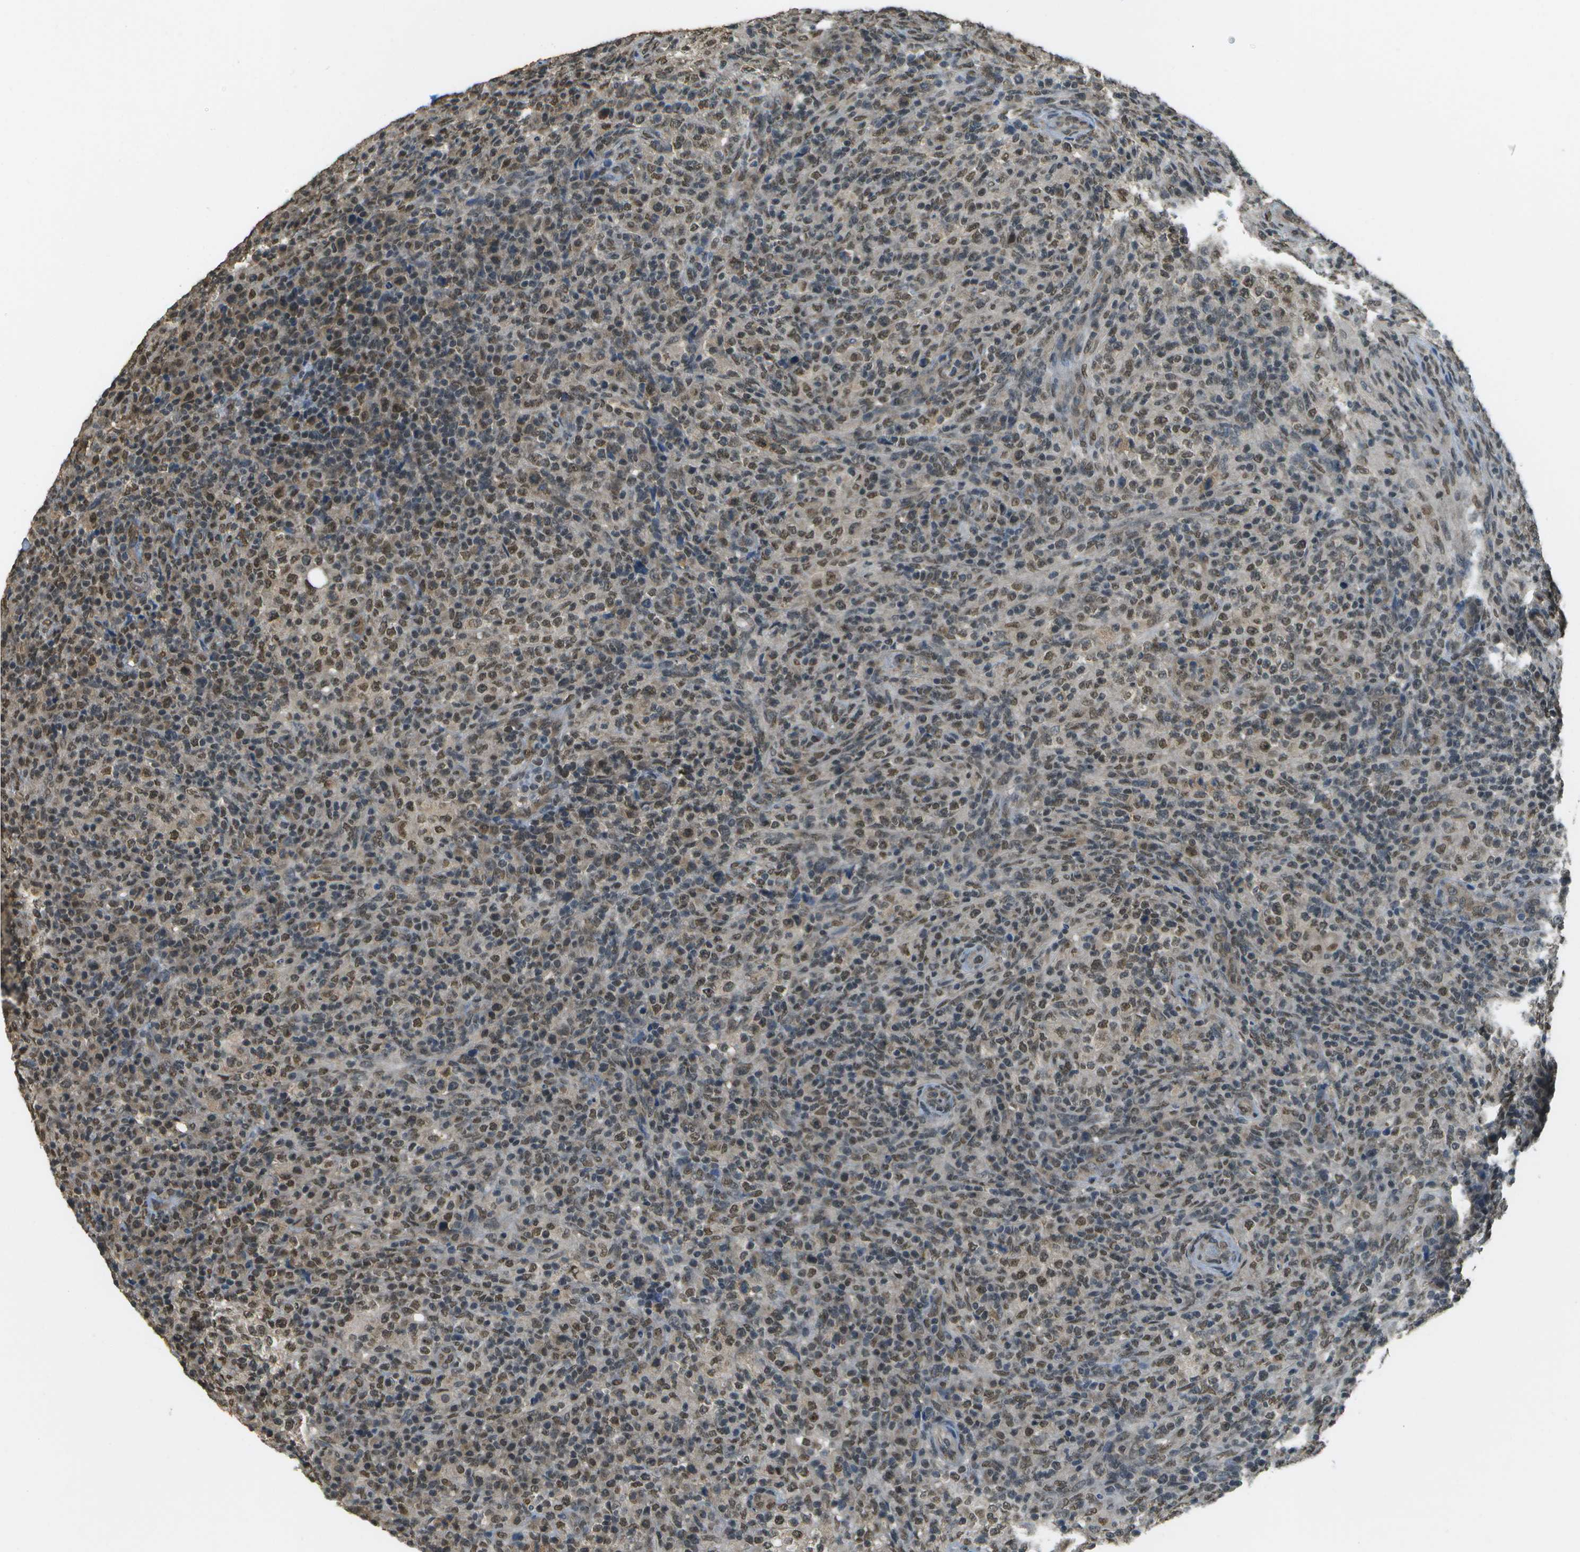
{"staining": {"intensity": "moderate", "quantity": ">75%", "location": "nuclear"}, "tissue": "lymphoma", "cell_type": "Tumor cells", "image_type": "cancer", "snomed": [{"axis": "morphology", "description": "Malignant lymphoma, non-Hodgkin's type, High grade"}, {"axis": "topography", "description": "Lymph node"}], "caption": "Immunohistochemistry (IHC) (DAB) staining of human lymphoma demonstrates moderate nuclear protein expression in approximately >75% of tumor cells. The staining was performed using DAB (3,3'-diaminobenzidine), with brown indicating positive protein expression. Nuclei are stained blue with hematoxylin.", "gene": "ABL2", "patient": {"sex": "female", "age": 76}}